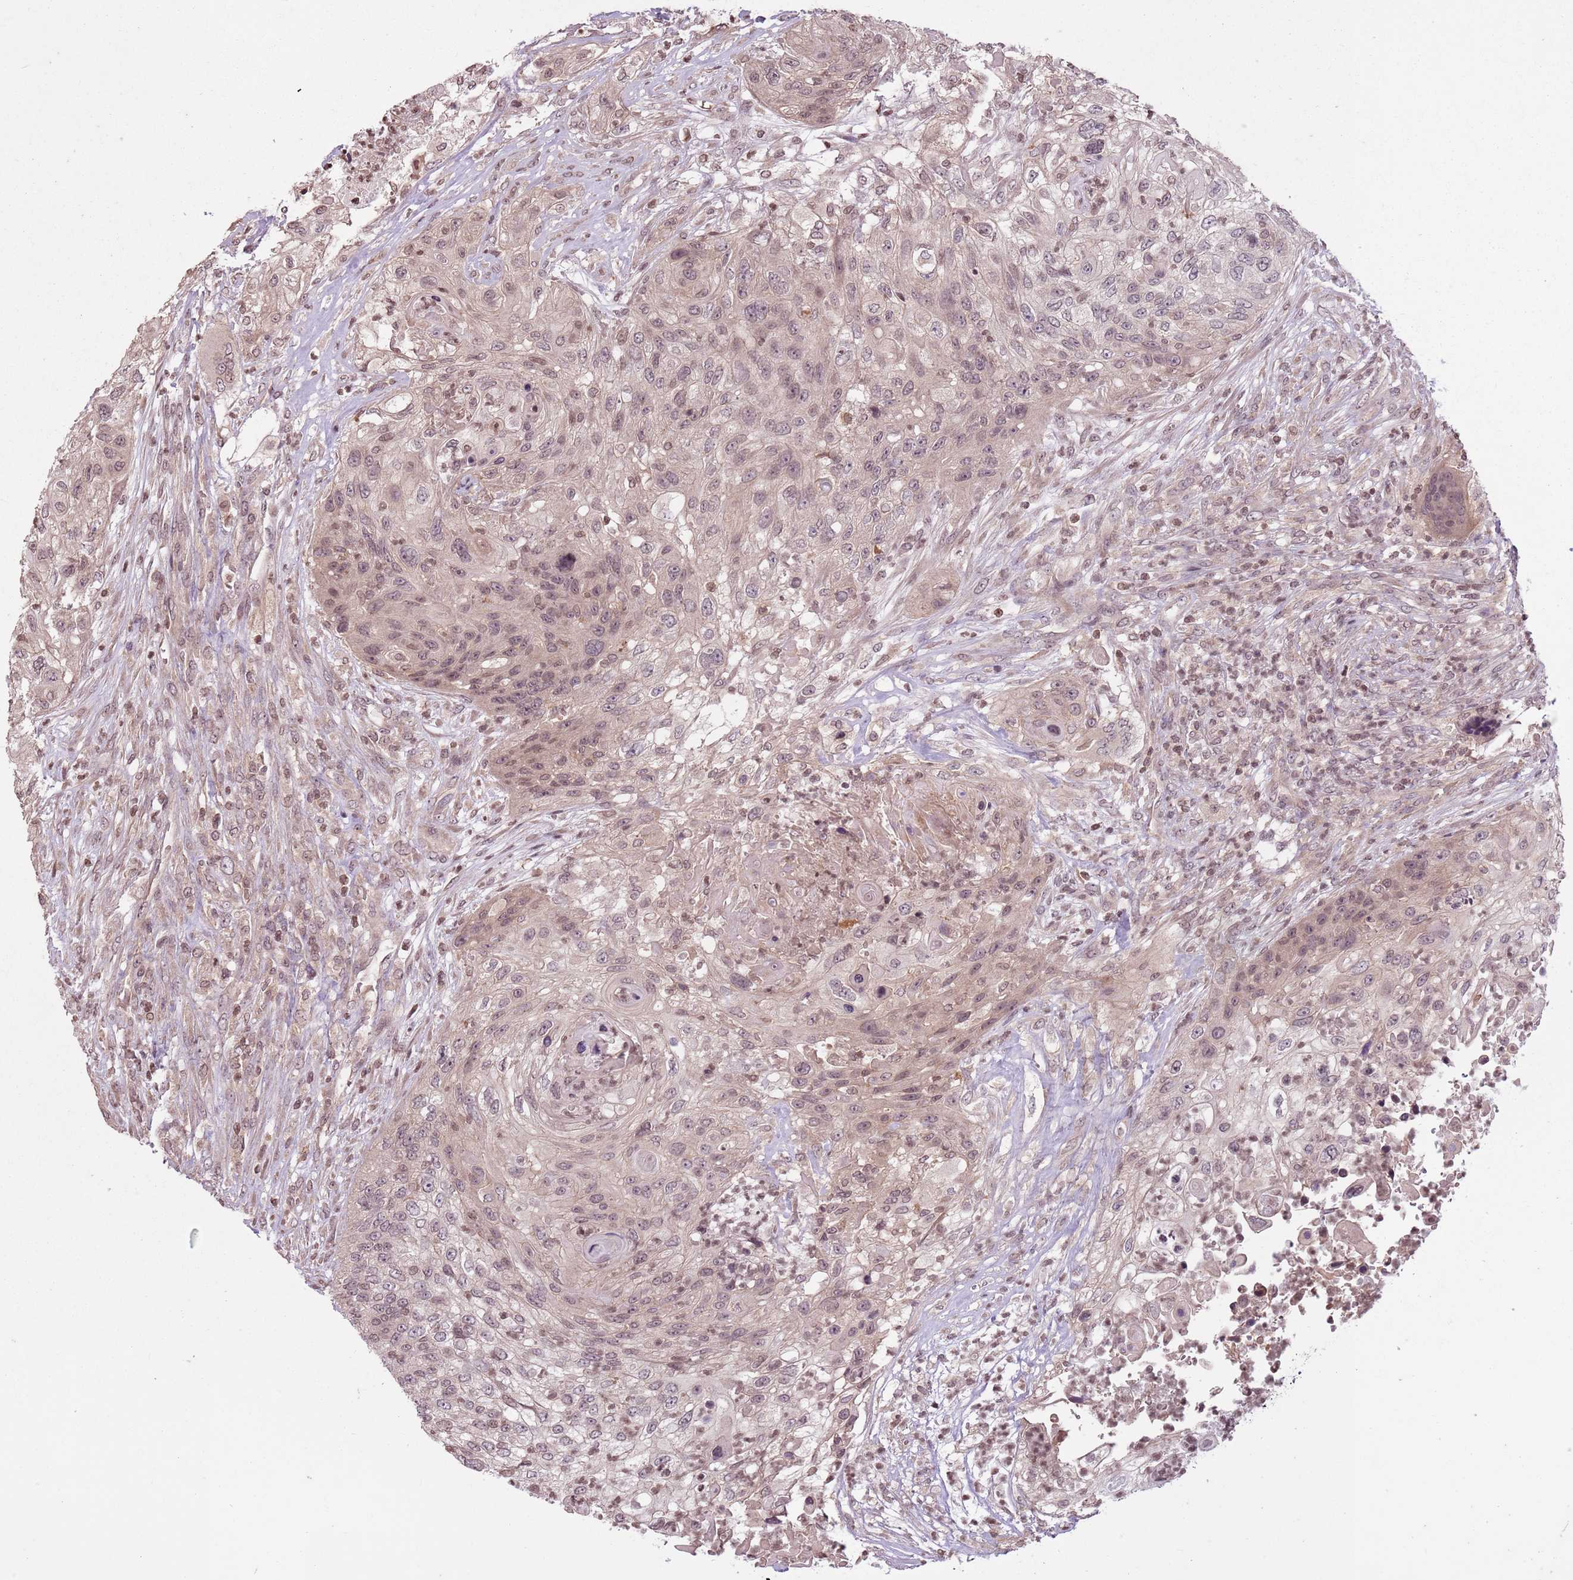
{"staining": {"intensity": "weak", "quantity": ">75%", "location": "cytoplasmic/membranous,nuclear"}, "tissue": "urothelial cancer", "cell_type": "Tumor cells", "image_type": "cancer", "snomed": [{"axis": "morphology", "description": "Urothelial carcinoma, High grade"}, {"axis": "topography", "description": "Urinary bladder"}], "caption": "Protein analysis of high-grade urothelial carcinoma tissue shows weak cytoplasmic/membranous and nuclear positivity in approximately >75% of tumor cells. (Stains: DAB in brown, nuclei in blue, Microscopy: brightfield microscopy at high magnification).", "gene": "CAPN9", "patient": {"sex": "female", "age": 60}}